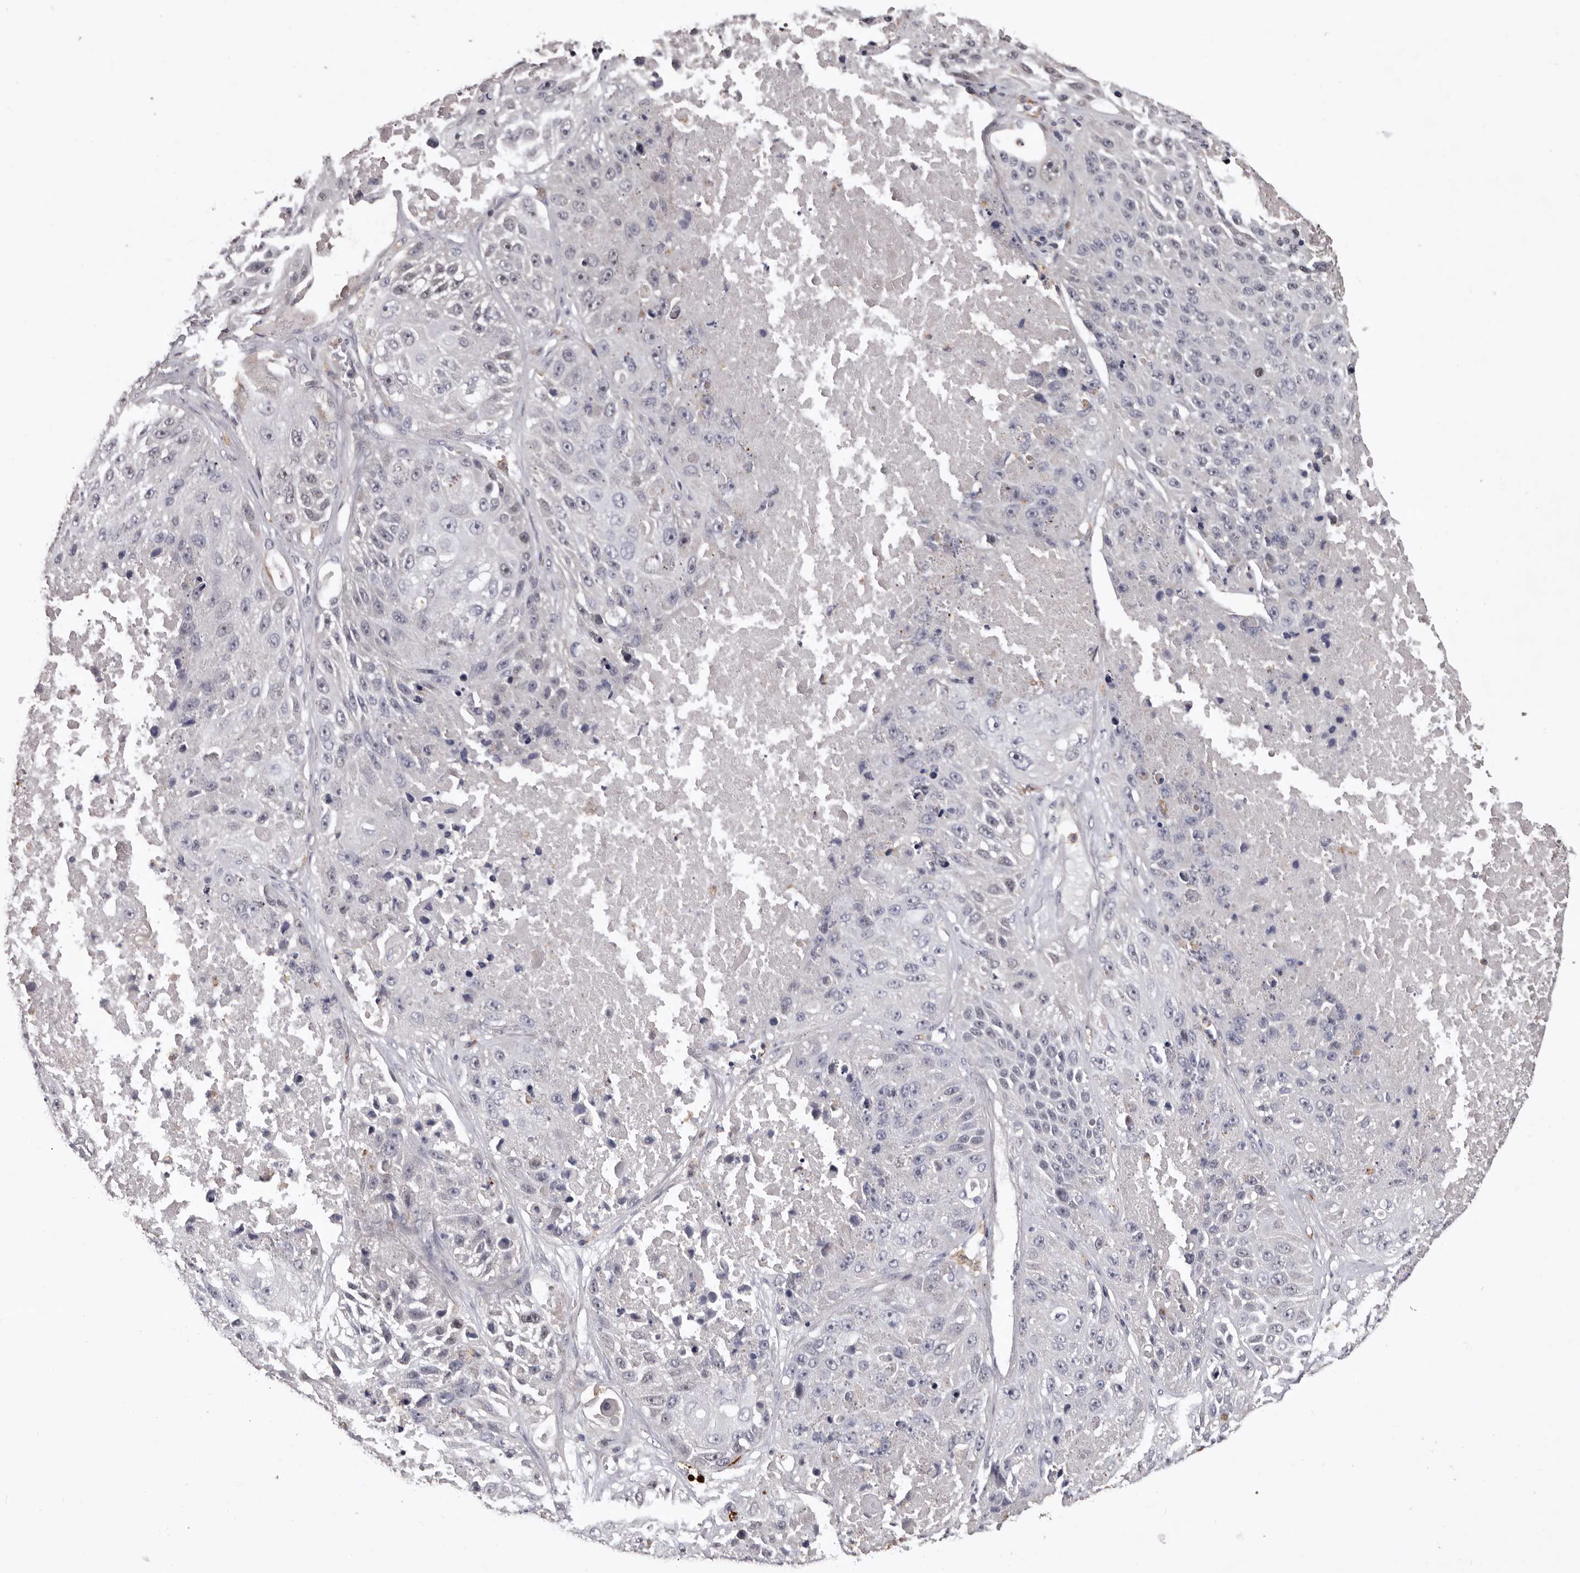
{"staining": {"intensity": "weak", "quantity": "<25%", "location": "nuclear"}, "tissue": "lung cancer", "cell_type": "Tumor cells", "image_type": "cancer", "snomed": [{"axis": "morphology", "description": "Squamous cell carcinoma, NOS"}, {"axis": "topography", "description": "Lung"}], "caption": "Tumor cells are negative for brown protein staining in squamous cell carcinoma (lung). The staining is performed using DAB brown chromogen with nuclei counter-stained in using hematoxylin.", "gene": "SLC10A4", "patient": {"sex": "male", "age": 61}}